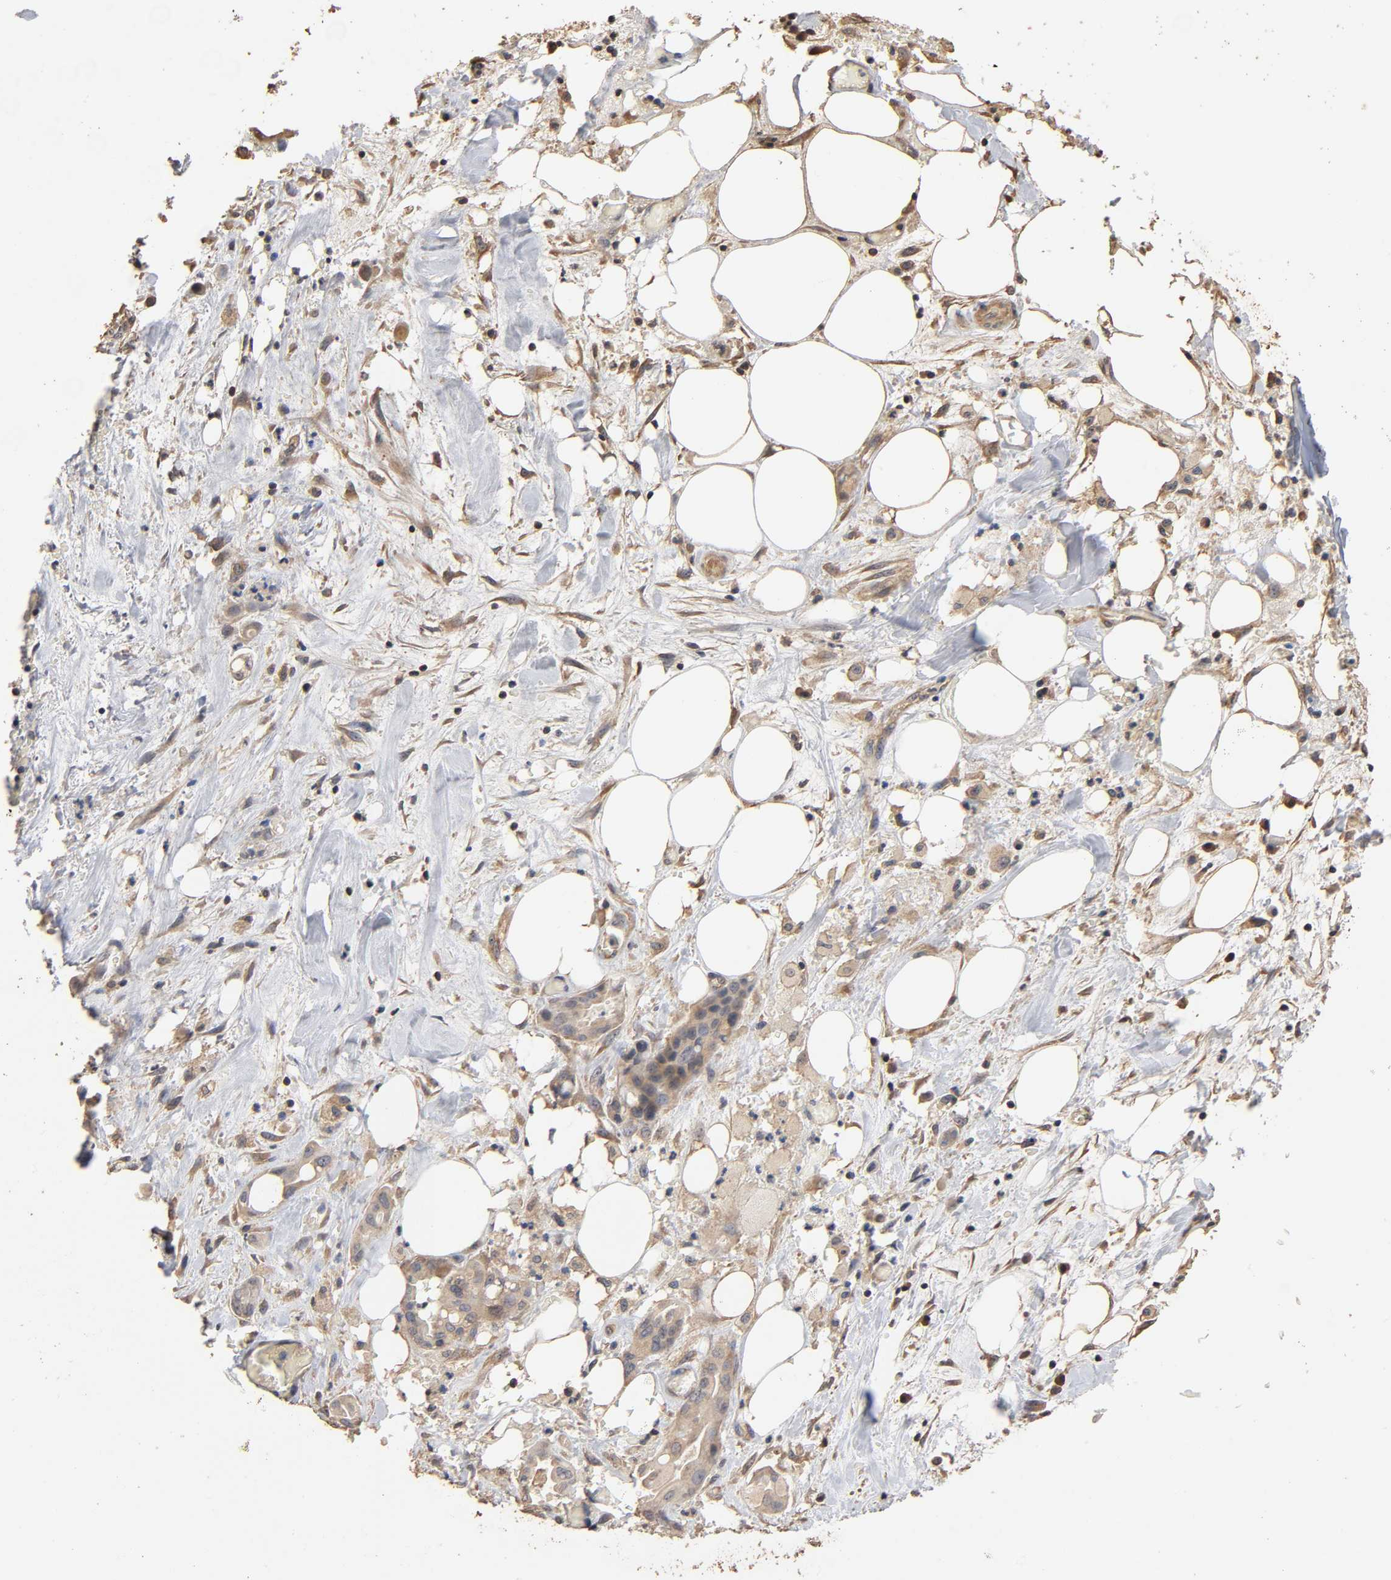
{"staining": {"intensity": "weak", "quantity": ">75%", "location": "cytoplasmic/membranous"}, "tissue": "liver cancer", "cell_type": "Tumor cells", "image_type": "cancer", "snomed": [{"axis": "morphology", "description": "Cholangiocarcinoma"}, {"axis": "topography", "description": "Liver"}], "caption": "Liver cancer (cholangiocarcinoma) stained with DAB immunohistochemistry (IHC) shows low levels of weak cytoplasmic/membranous staining in approximately >75% of tumor cells.", "gene": "ARHGEF7", "patient": {"sex": "female", "age": 68}}